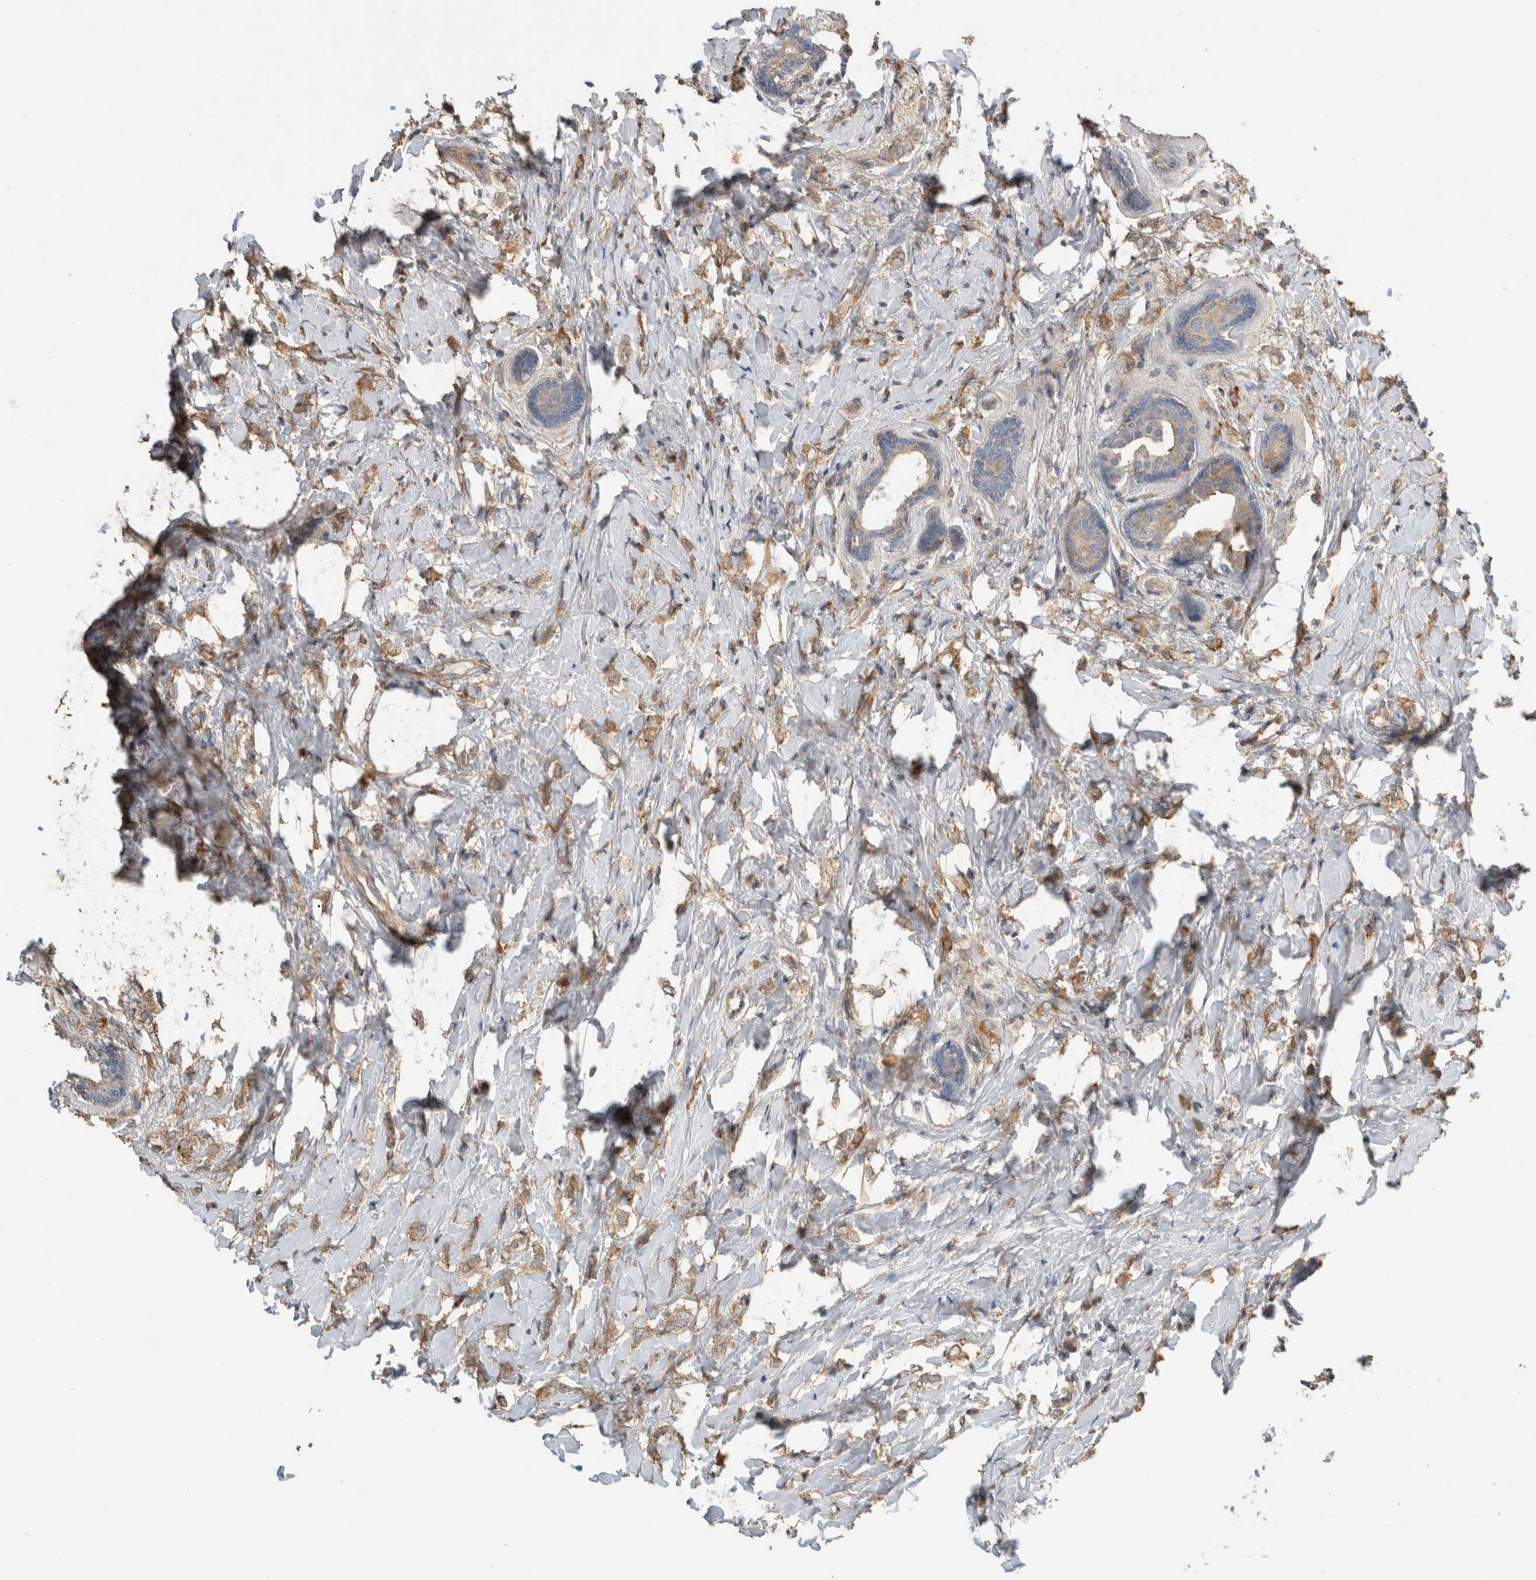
{"staining": {"intensity": "moderate", "quantity": ">75%", "location": "cytoplasmic/membranous"}, "tissue": "breast cancer", "cell_type": "Tumor cells", "image_type": "cancer", "snomed": [{"axis": "morphology", "description": "Normal tissue, NOS"}, {"axis": "morphology", "description": "Lobular carcinoma"}, {"axis": "topography", "description": "Breast"}], "caption": "Moderate cytoplasmic/membranous positivity is appreciated in about >75% of tumor cells in breast cancer.", "gene": "EIF4G3", "patient": {"sex": "female", "age": 47}}